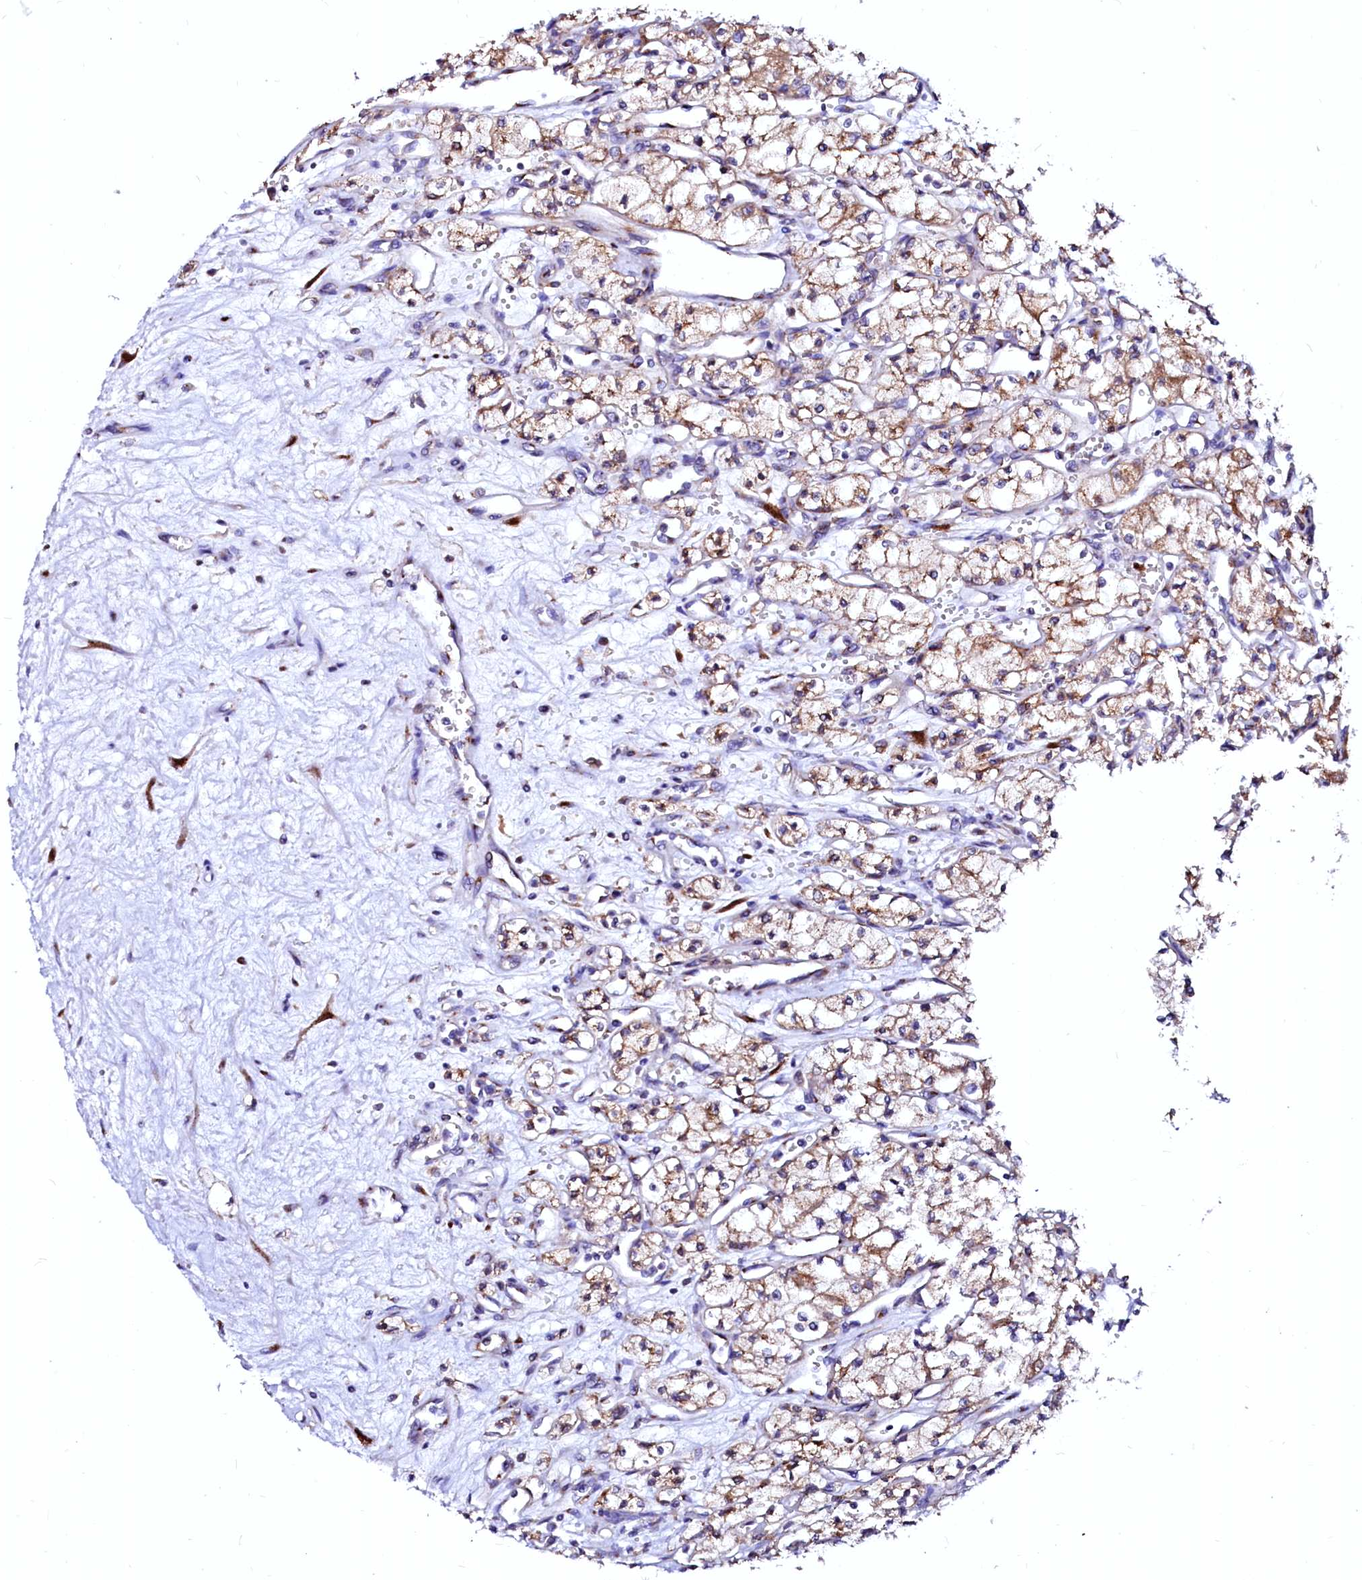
{"staining": {"intensity": "moderate", "quantity": ">75%", "location": "cytoplasmic/membranous"}, "tissue": "renal cancer", "cell_type": "Tumor cells", "image_type": "cancer", "snomed": [{"axis": "morphology", "description": "Adenocarcinoma, NOS"}, {"axis": "topography", "description": "Kidney"}], "caption": "Immunohistochemical staining of adenocarcinoma (renal) shows medium levels of moderate cytoplasmic/membranous protein positivity in approximately >75% of tumor cells. The protein of interest is shown in brown color, while the nuclei are stained blue.", "gene": "LMAN1", "patient": {"sex": "male", "age": 59}}